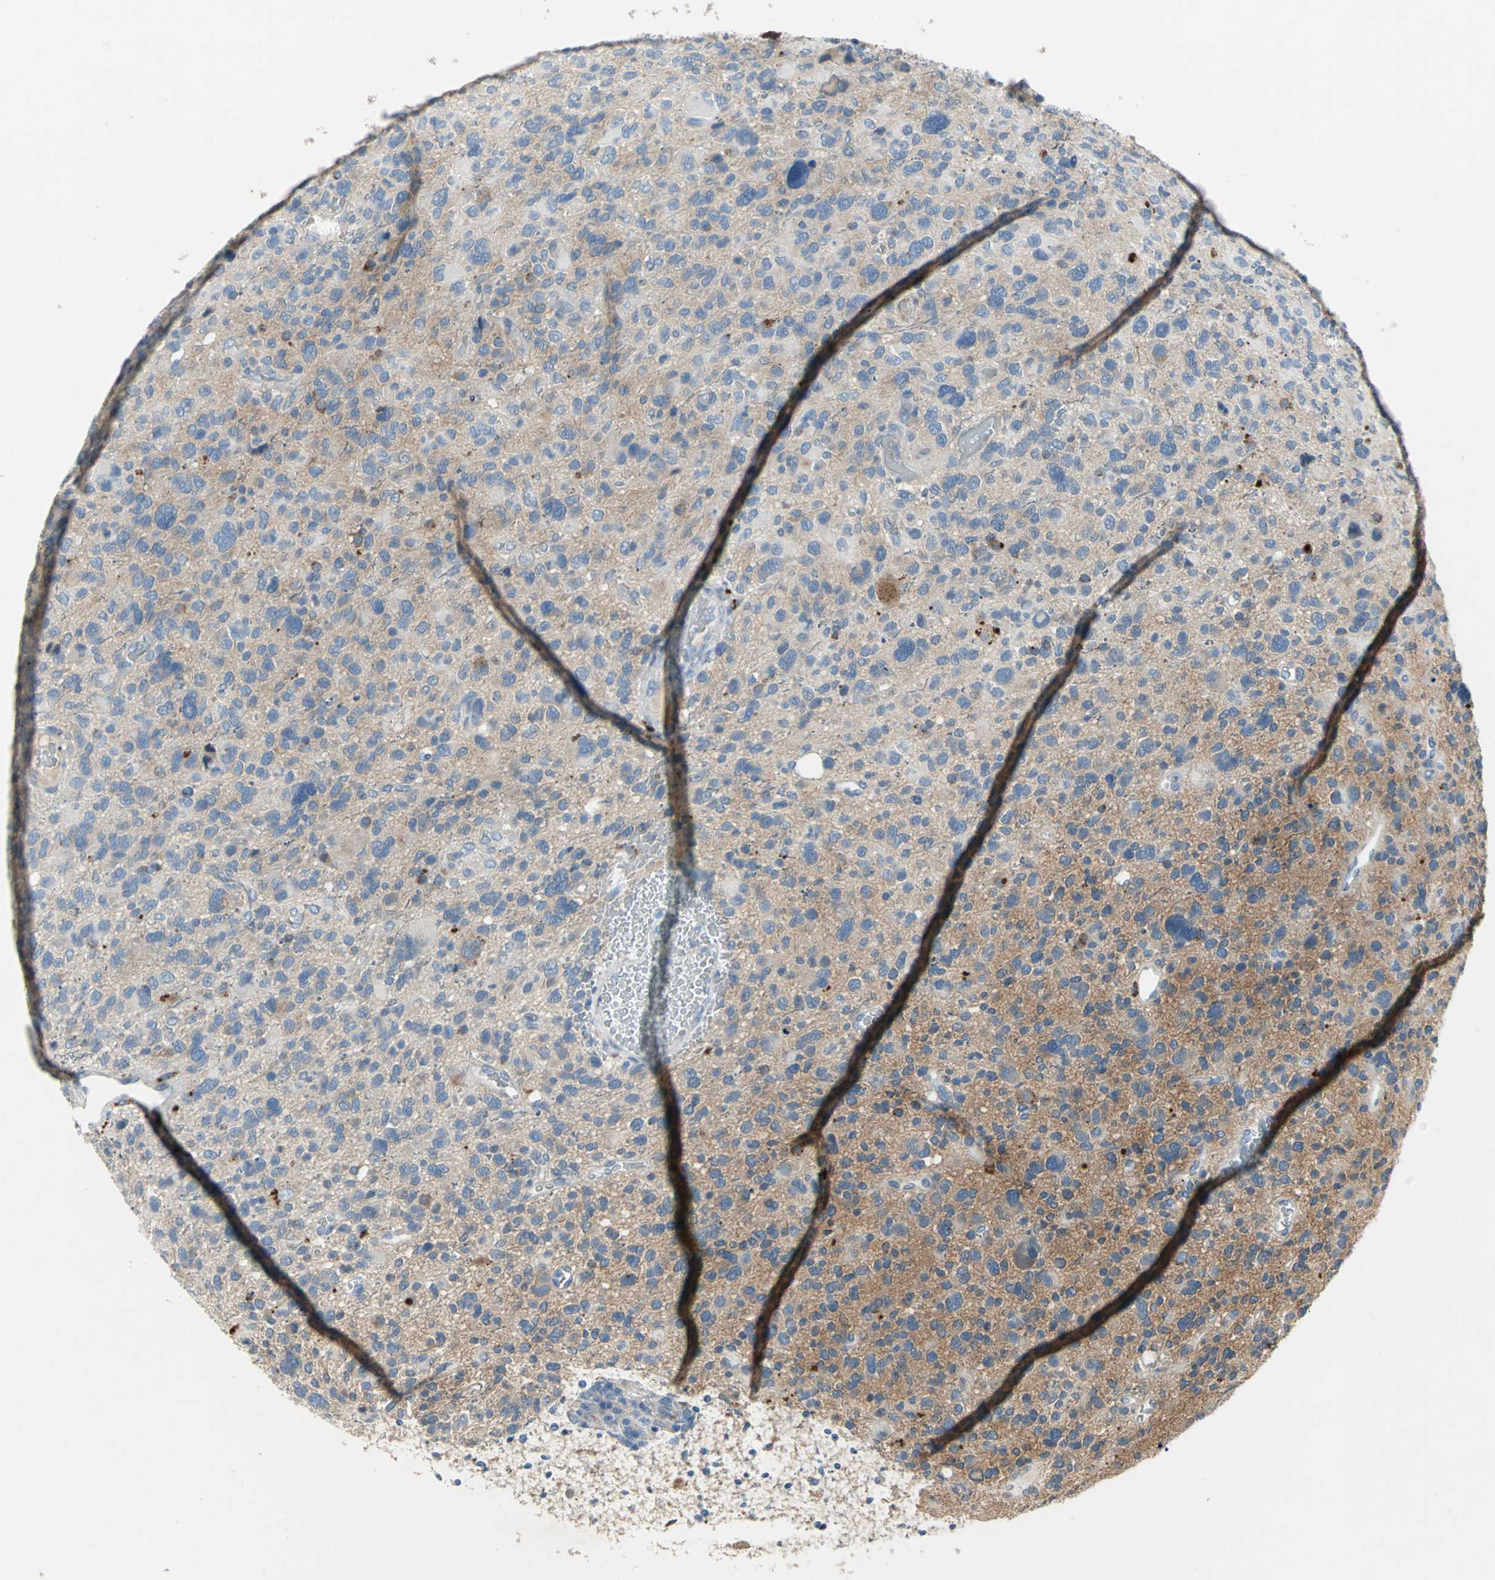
{"staining": {"intensity": "negative", "quantity": "none", "location": "none"}, "tissue": "glioma", "cell_type": "Tumor cells", "image_type": "cancer", "snomed": [{"axis": "morphology", "description": "Glioma, malignant, High grade"}, {"axis": "topography", "description": "Brain"}], "caption": "Malignant glioma (high-grade) stained for a protein using immunohistochemistry (IHC) demonstrates no expression tumor cells.", "gene": "PTGDS", "patient": {"sex": "male", "age": 48}}